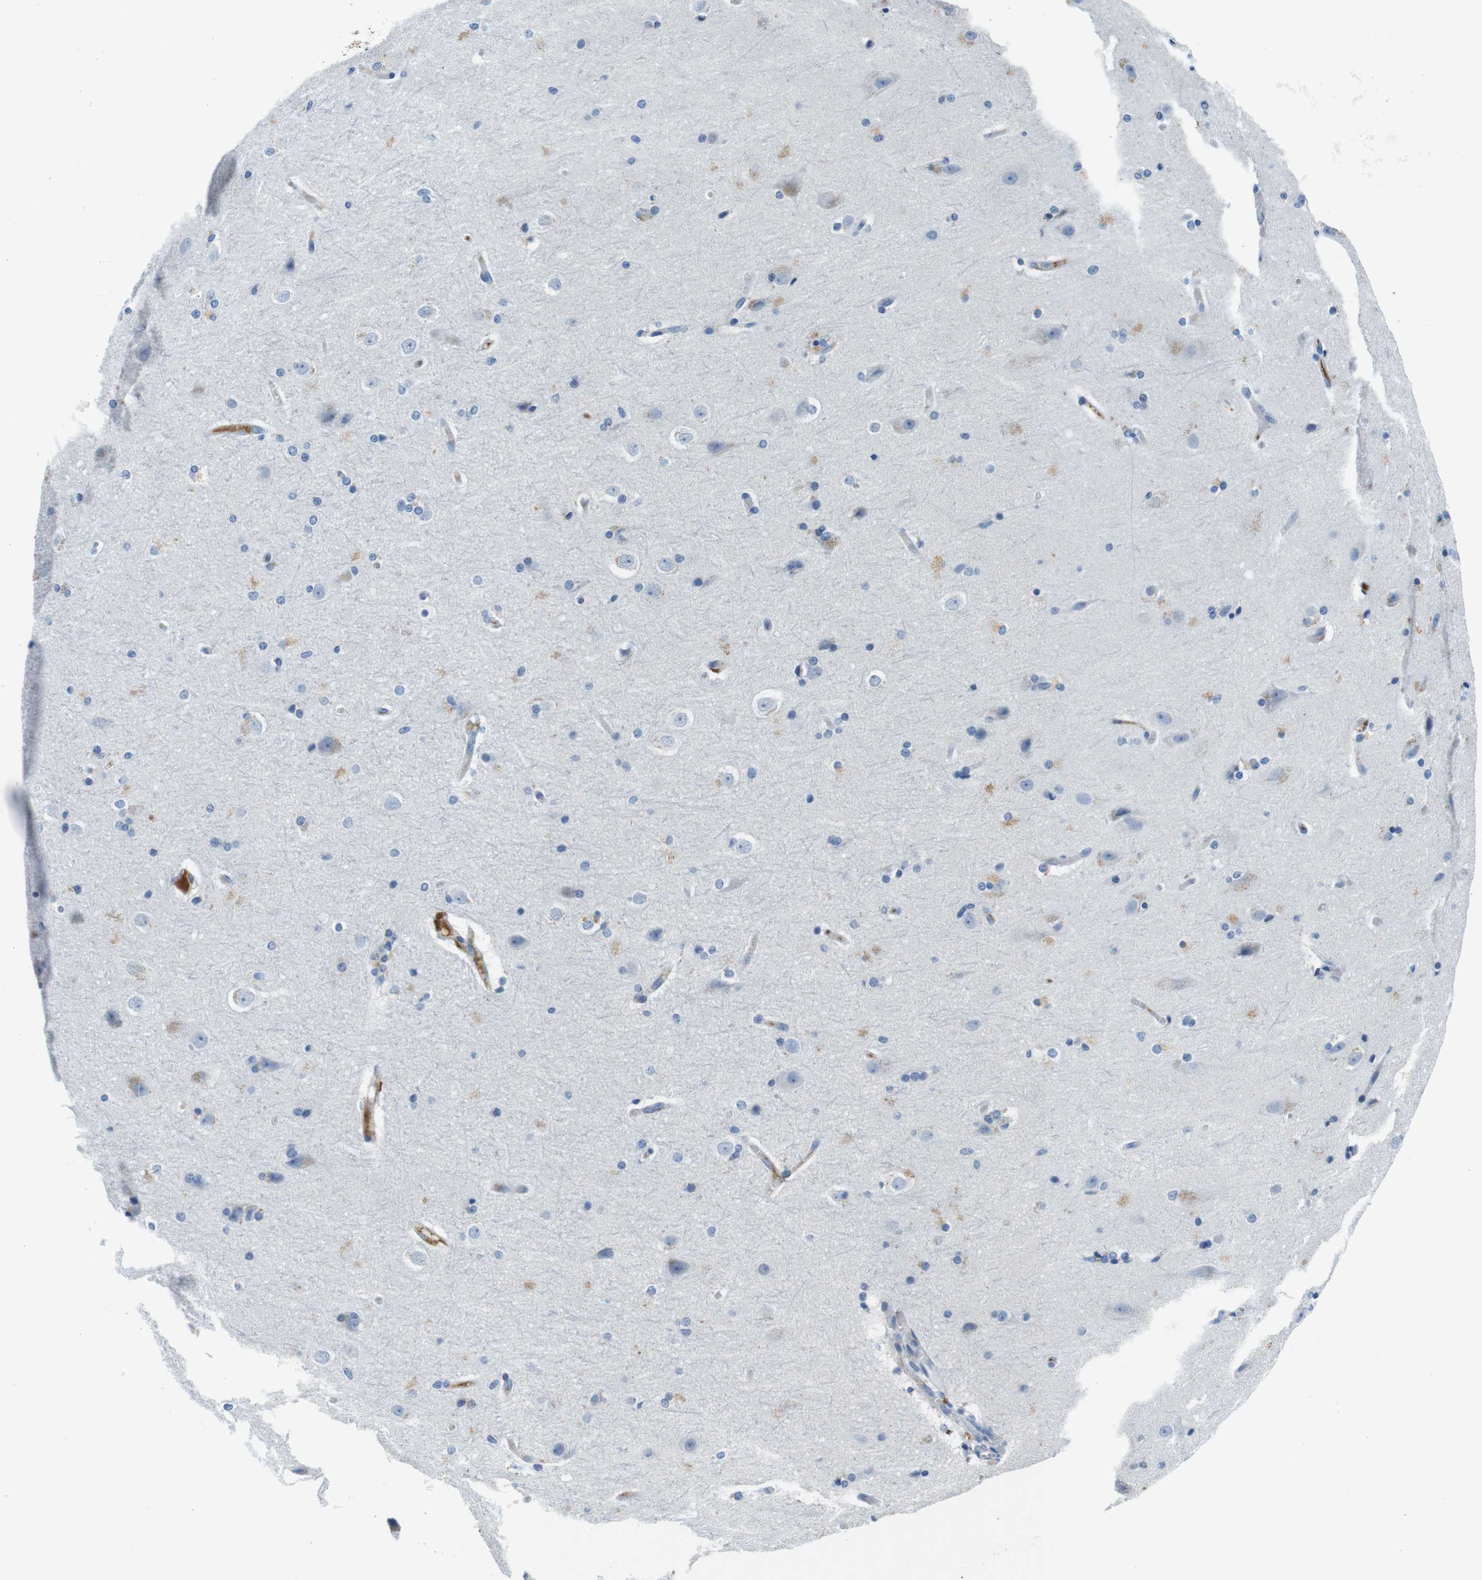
{"staining": {"intensity": "weak", "quantity": "<25%", "location": "cytoplasmic/membranous"}, "tissue": "hippocampus", "cell_type": "Glial cells", "image_type": "normal", "snomed": [{"axis": "morphology", "description": "Normal tissue, NOS"}, {"axis": "topography", "description": "Hippocampus"}], "caption": "The immunohistochemistry image has no significant expression in glial cells of hippocampus. Nuclei are stained in blue.", "gene": "IGHD", "patient": {"sex": "female", "age": 19}}